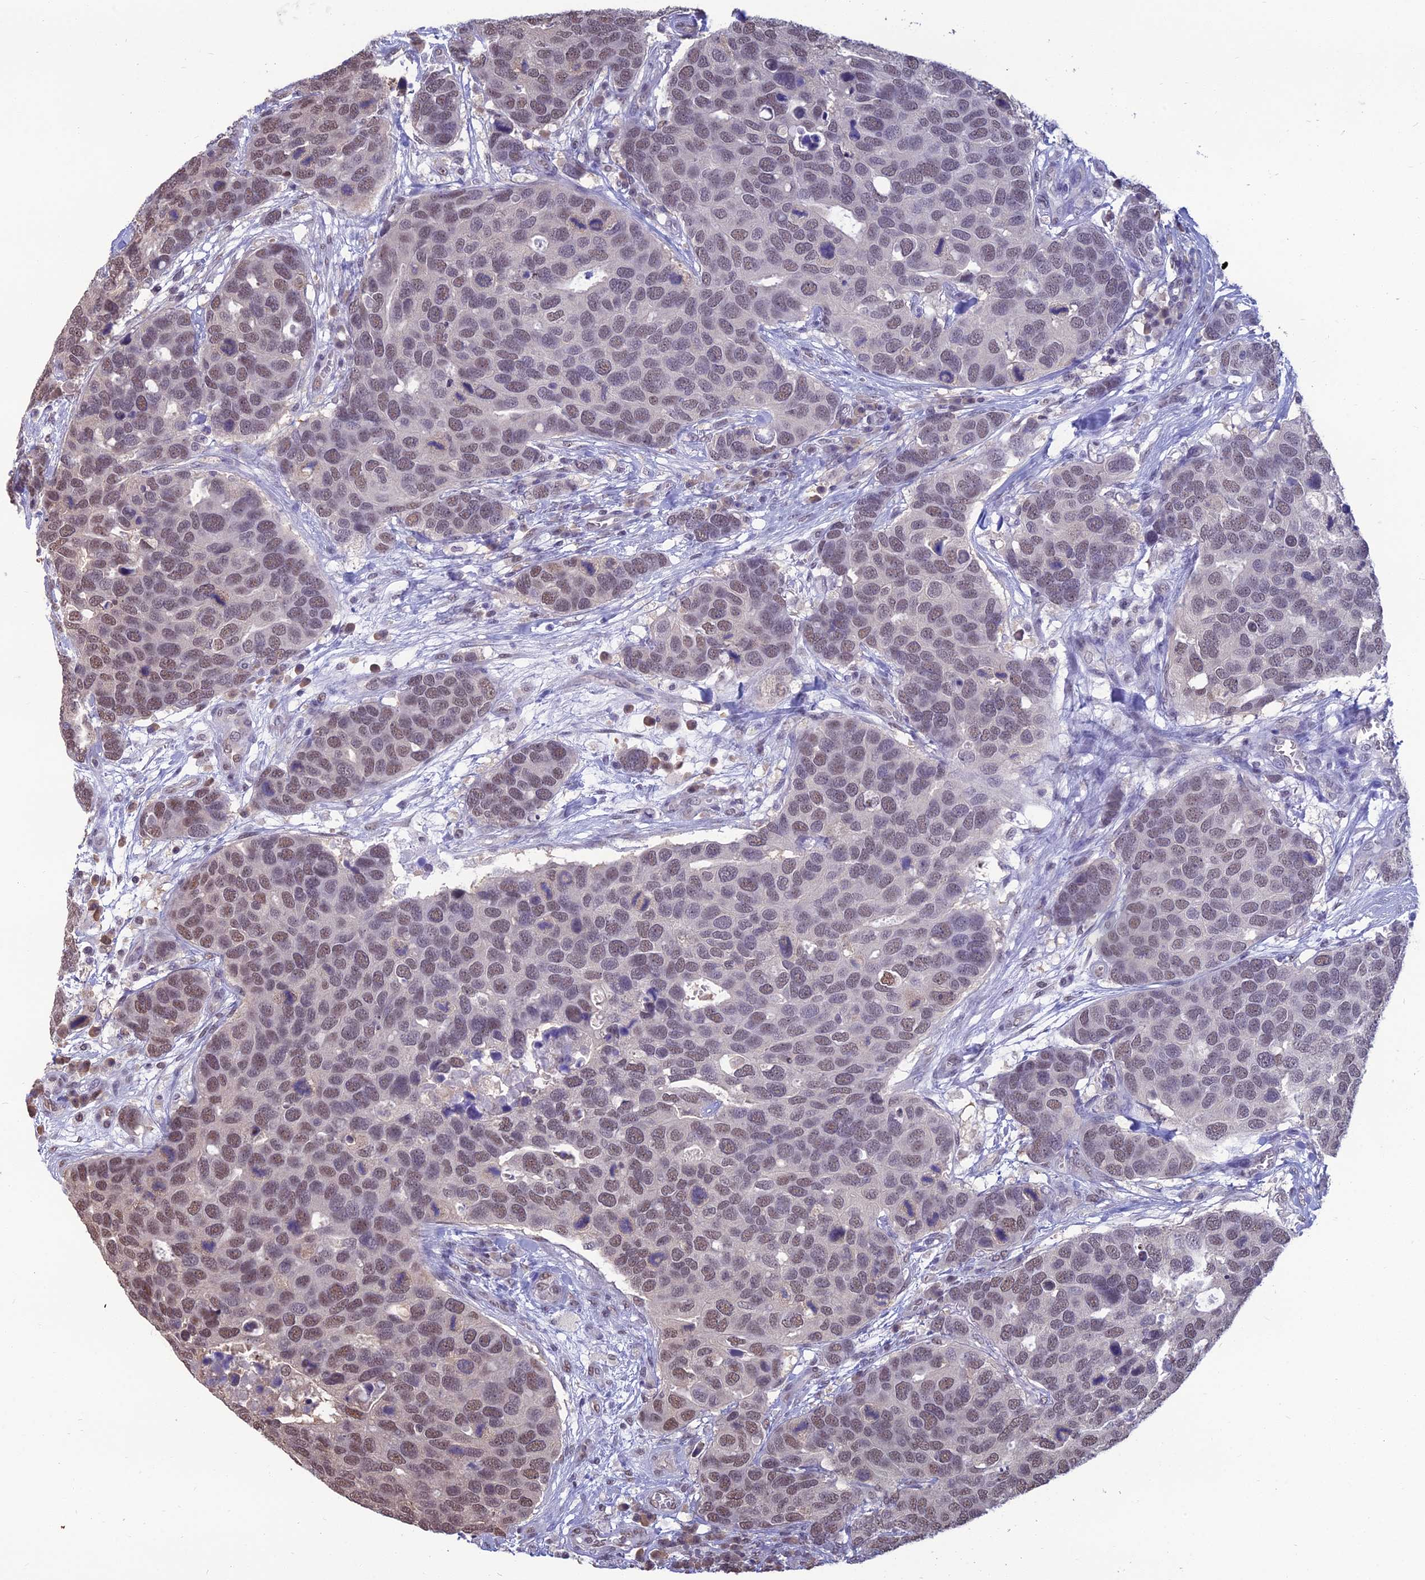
{"staining": {"intensity": "moderate", "quantity": "25%-75%", "location": "nuclear"}, "tissue": "breast cancer", "cell_type": "Tumor cells", "image_type": "cancer", "snomed": [{"axis": "morphology", "description": "Duct carcinoma"}, {"axis": "topography", "description": "Breast"}], "caption": "The micrograph demonstrates staining of breast cancer (intraductal carcinoma), revealing moderate nuclear protein staining (brown color) within tumor cells. (Stains: DAB (3,3'-diaminobenzidine) in brown, nuclei in blue, Microscopy: brightfield microscopy at high magnification).", "gene": "SRSF7", "patient": {"sex": "female", "age": 83}}